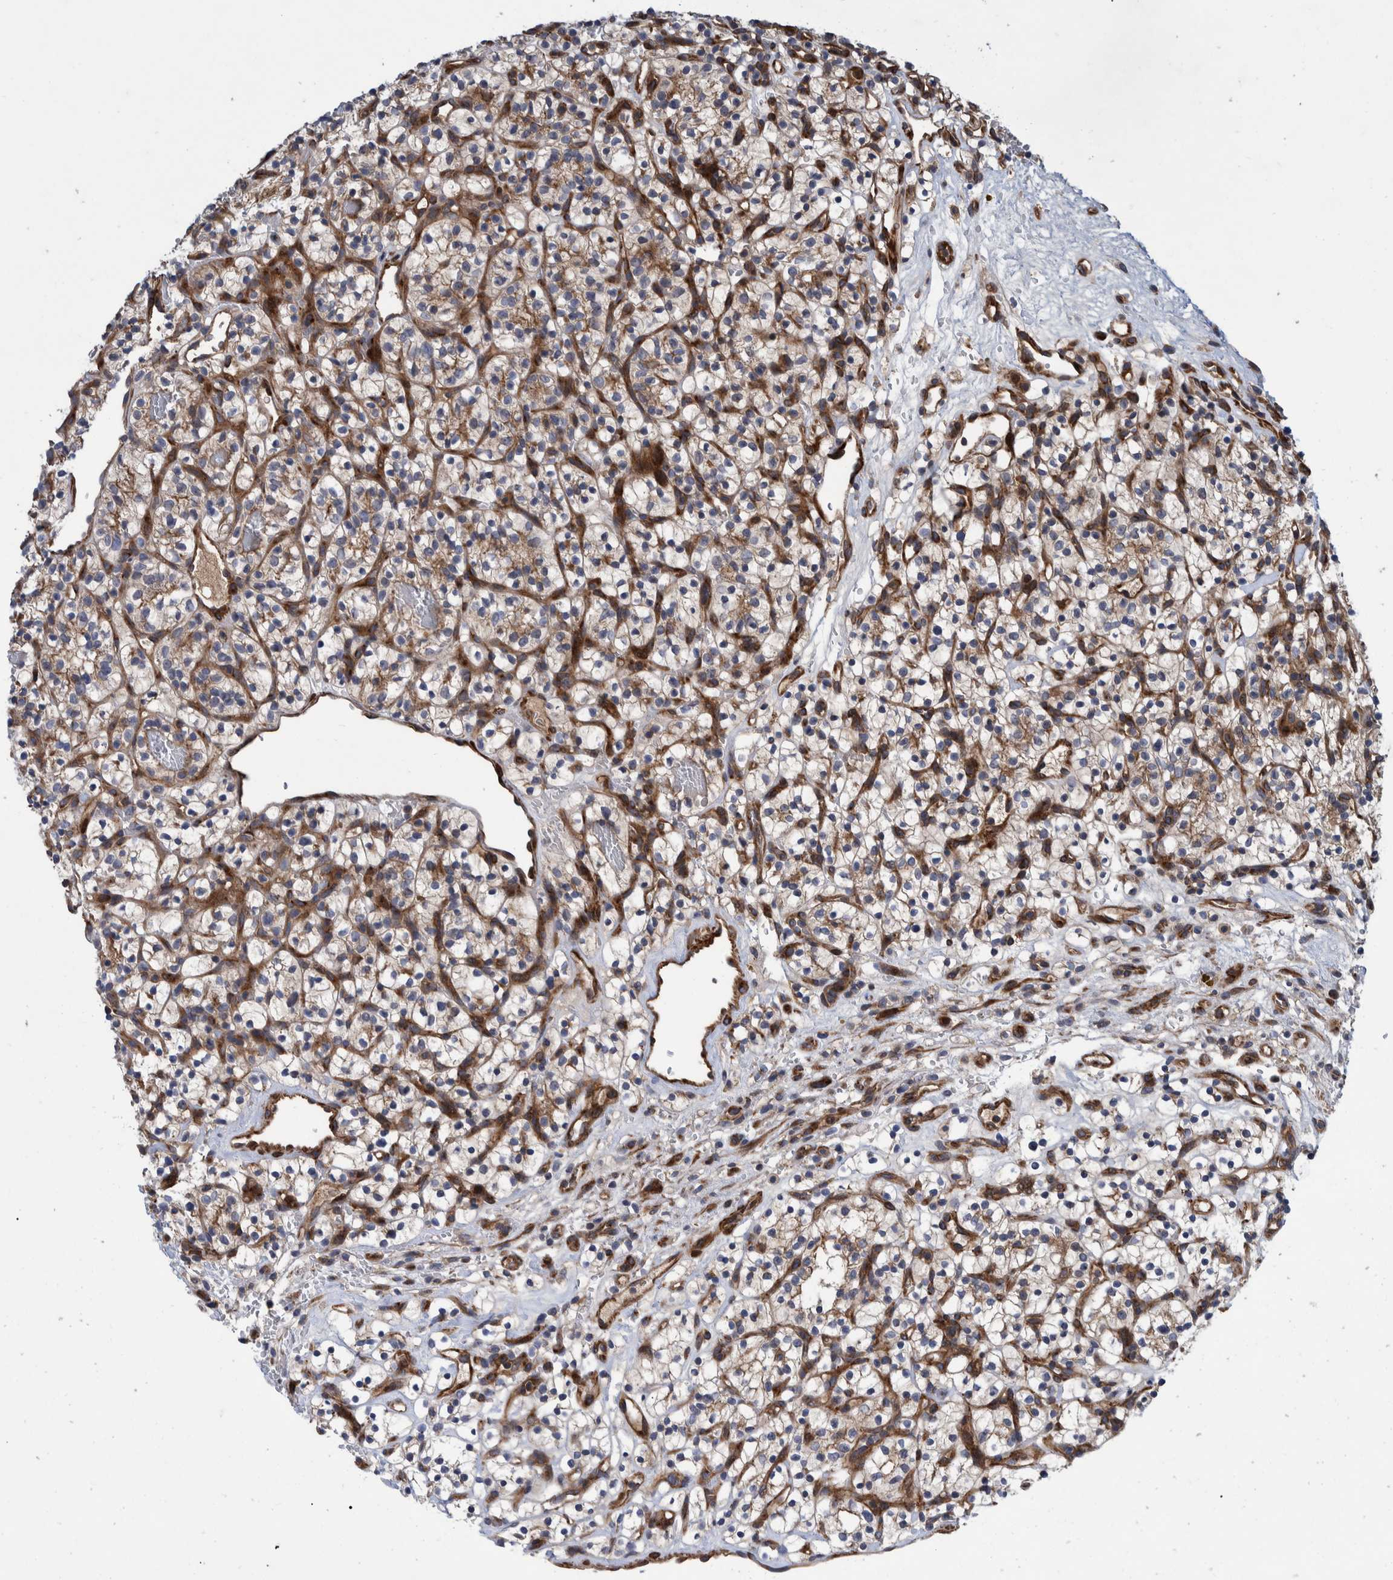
{"staining": {"intensity": "weak", "quantity": ">75%", "location": "cytoplasmic/membranous"}, "tissue": "renal cancer", "cell_type": "Tumor cells", "image_type": "cancer", "snomed": [{"axis": "morphology", "description": "Adenocarcinoma, NOS"}, {"axis": "topography", "description": "Kidney"}], "caption": "Immunohistochemical staining of renal adenocarcinoma displays low levels of weak cytoplasmic/membranous protein positivity in approximately >75% of tumor cells.", "gene": "GRPEL2", "patient": {"sex": "female", "age": 57}}